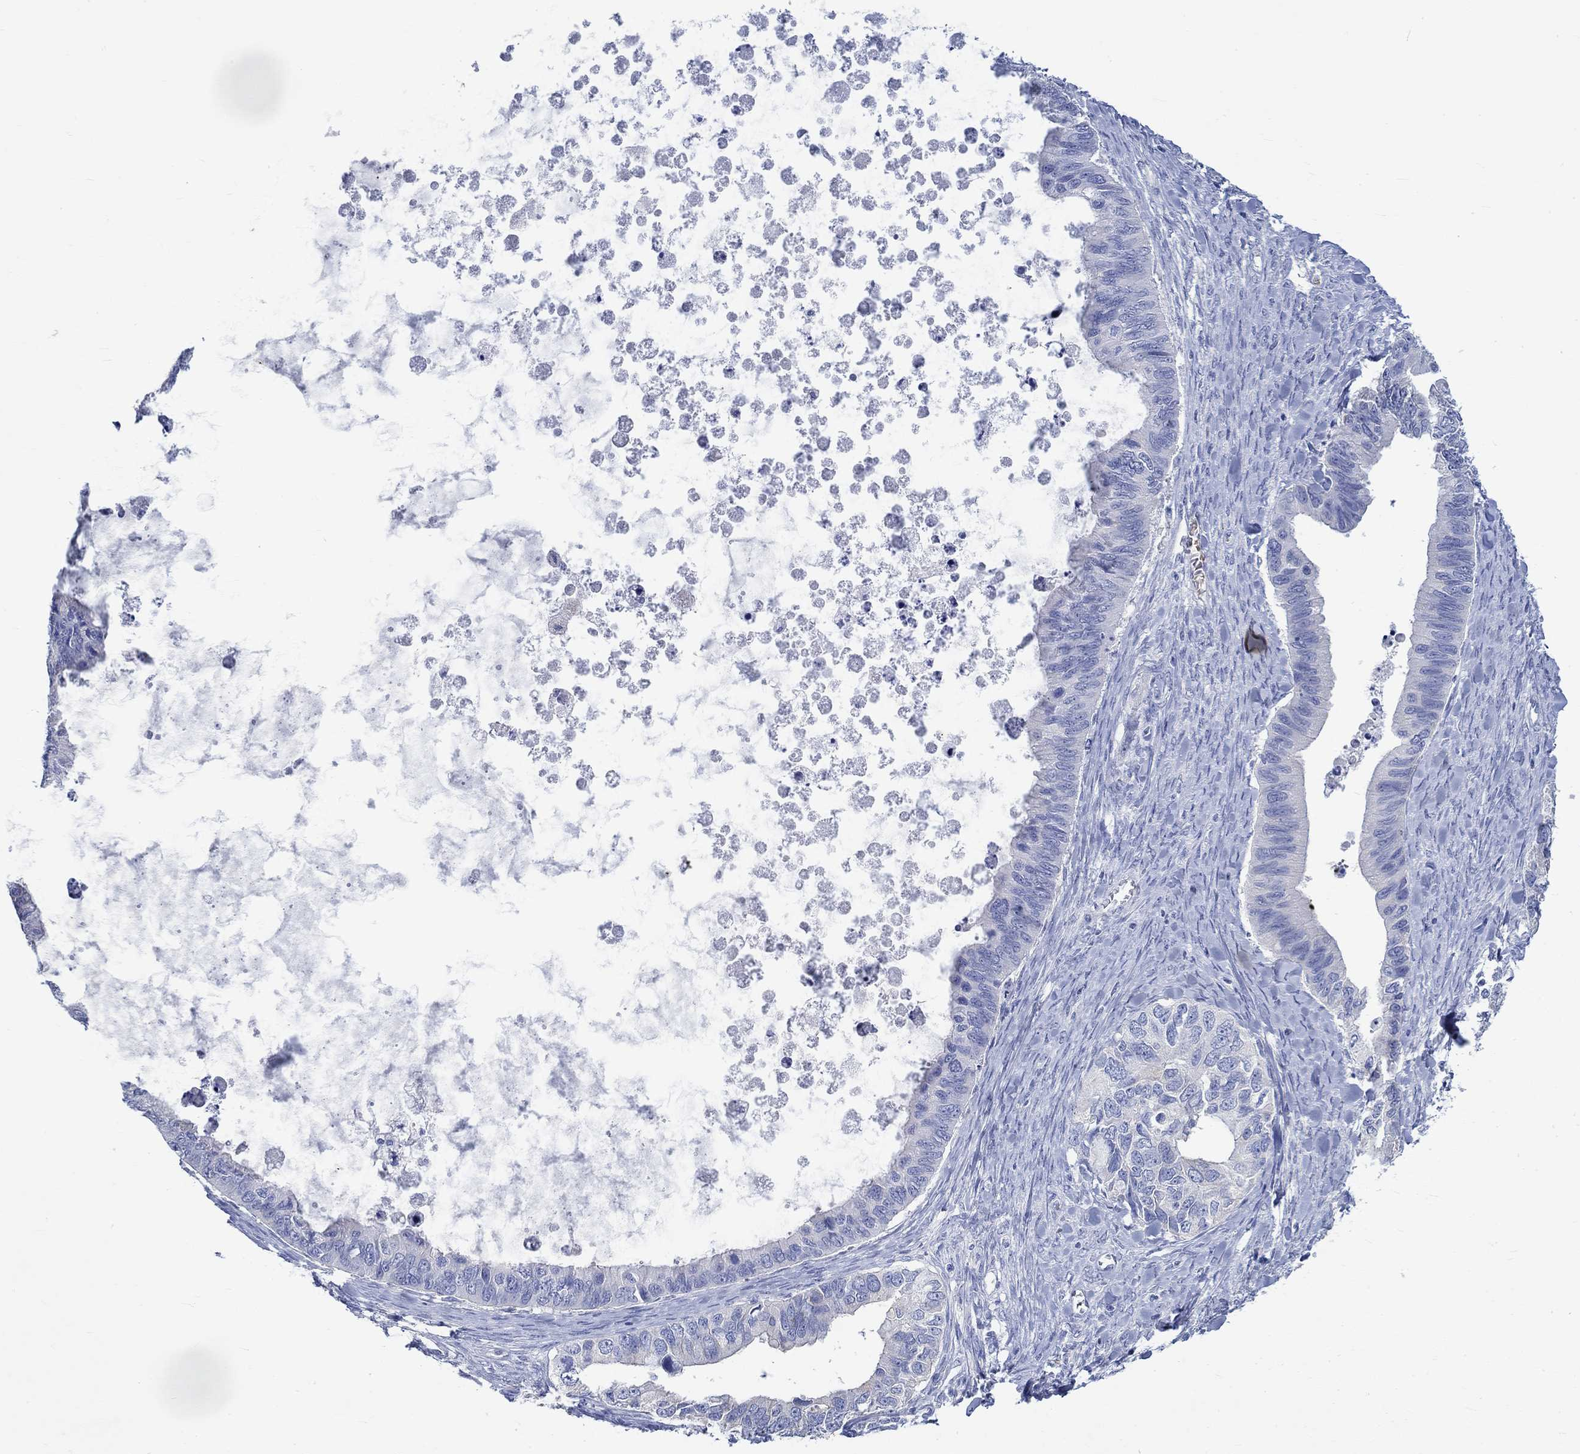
{"staining": {"intensity": "negative", "quantity": "none", "location": "none"}, "tissue": "ovarian cancer", "cell_type": "Tumor cells", "image_type": "cancer", "snomed": [{"axis": "morphology", "description": "Cystadenocarcinoma, mucinous, NOS"}, {"axis": "topography", "description": "Ovary"}], "caption": "Immunohistochemical staining of ovarian cancer shows no significant staining in tumor cells.", "gene": "KCNA1", "patient": {"sex": "female", "age": 76}}